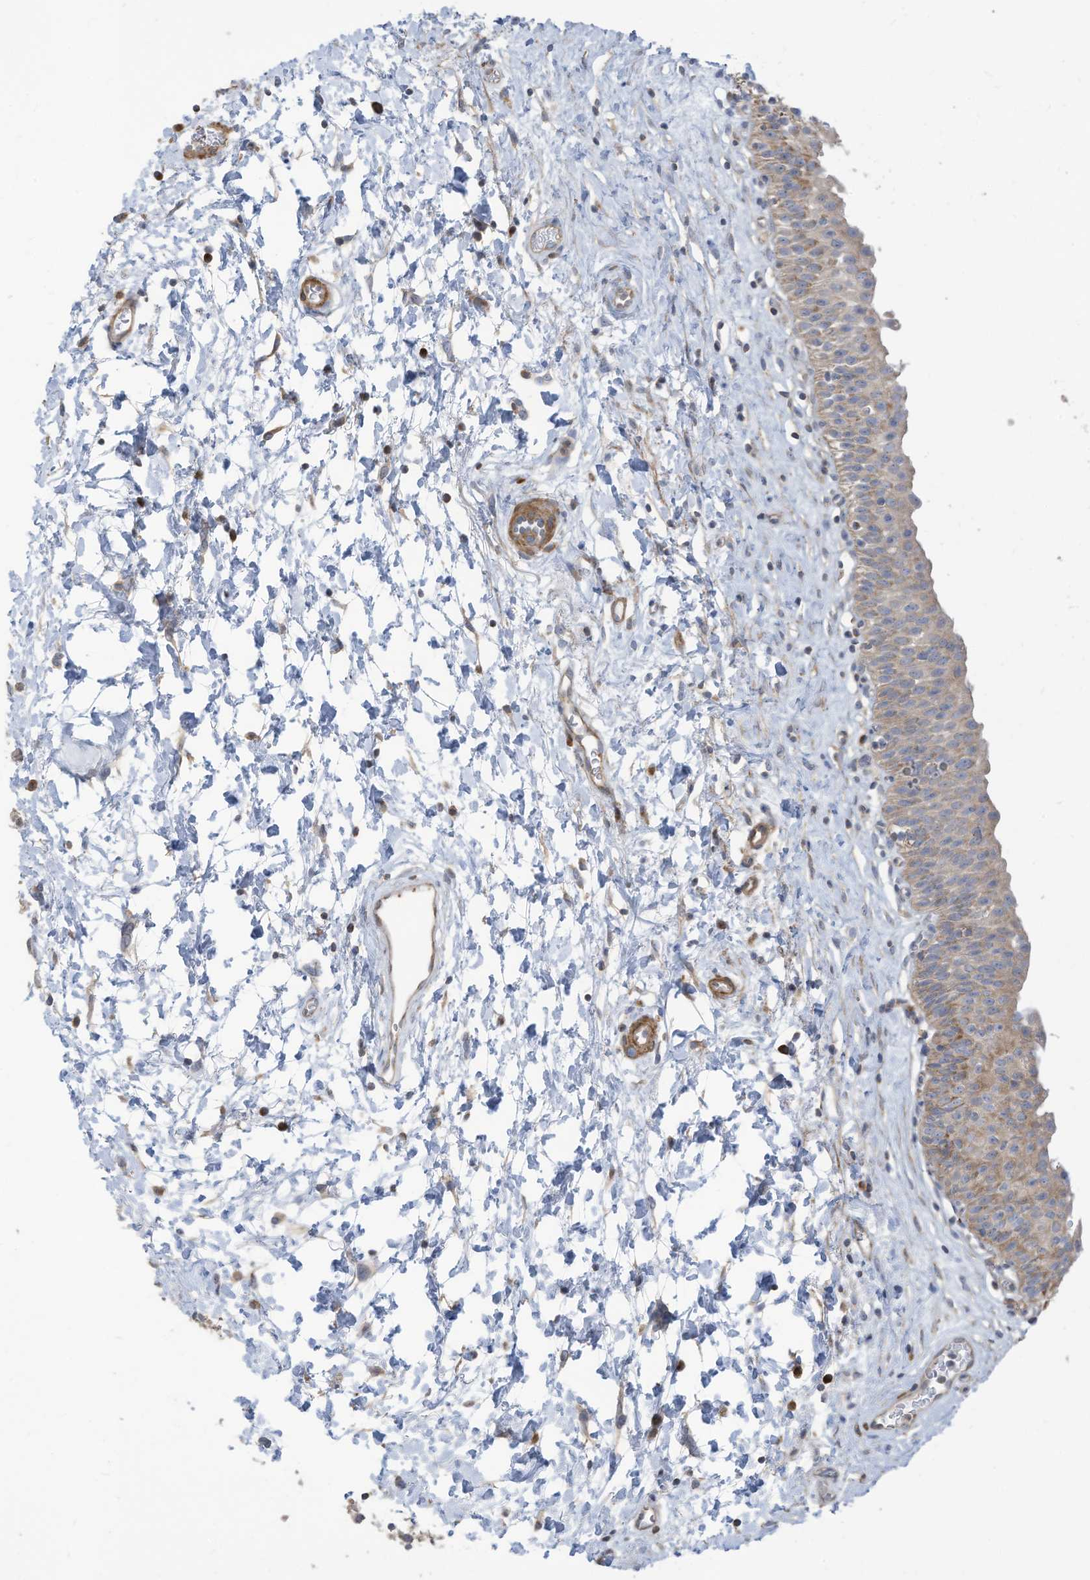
{"staining": {"intensity": "moderate", "quantity": "25%-75%", "location": "cytoplasmic/membranous"}, "tissue": "urinary bladder", "cell_type": "Urothelial cells", "image_type": "normal", "snomed": [{"axis": "morphology", "description": "Normal tissue, NOS"}, {"axis": "topography", "description": "Urinary bladder"}], "caption": "Immunohistochemistry (IHC) photomicrograph of unremarkable urinary bladder: urinary bladder stained using IHC shows medium levels of moderate protein expression localized specifically in the cytoplasmic/membranous of urothelial cells, appearing as a cytoplasmic/membranous brown color.", "gene": "GTPBP2", "patient": {"sex": "male", "age": 51}}